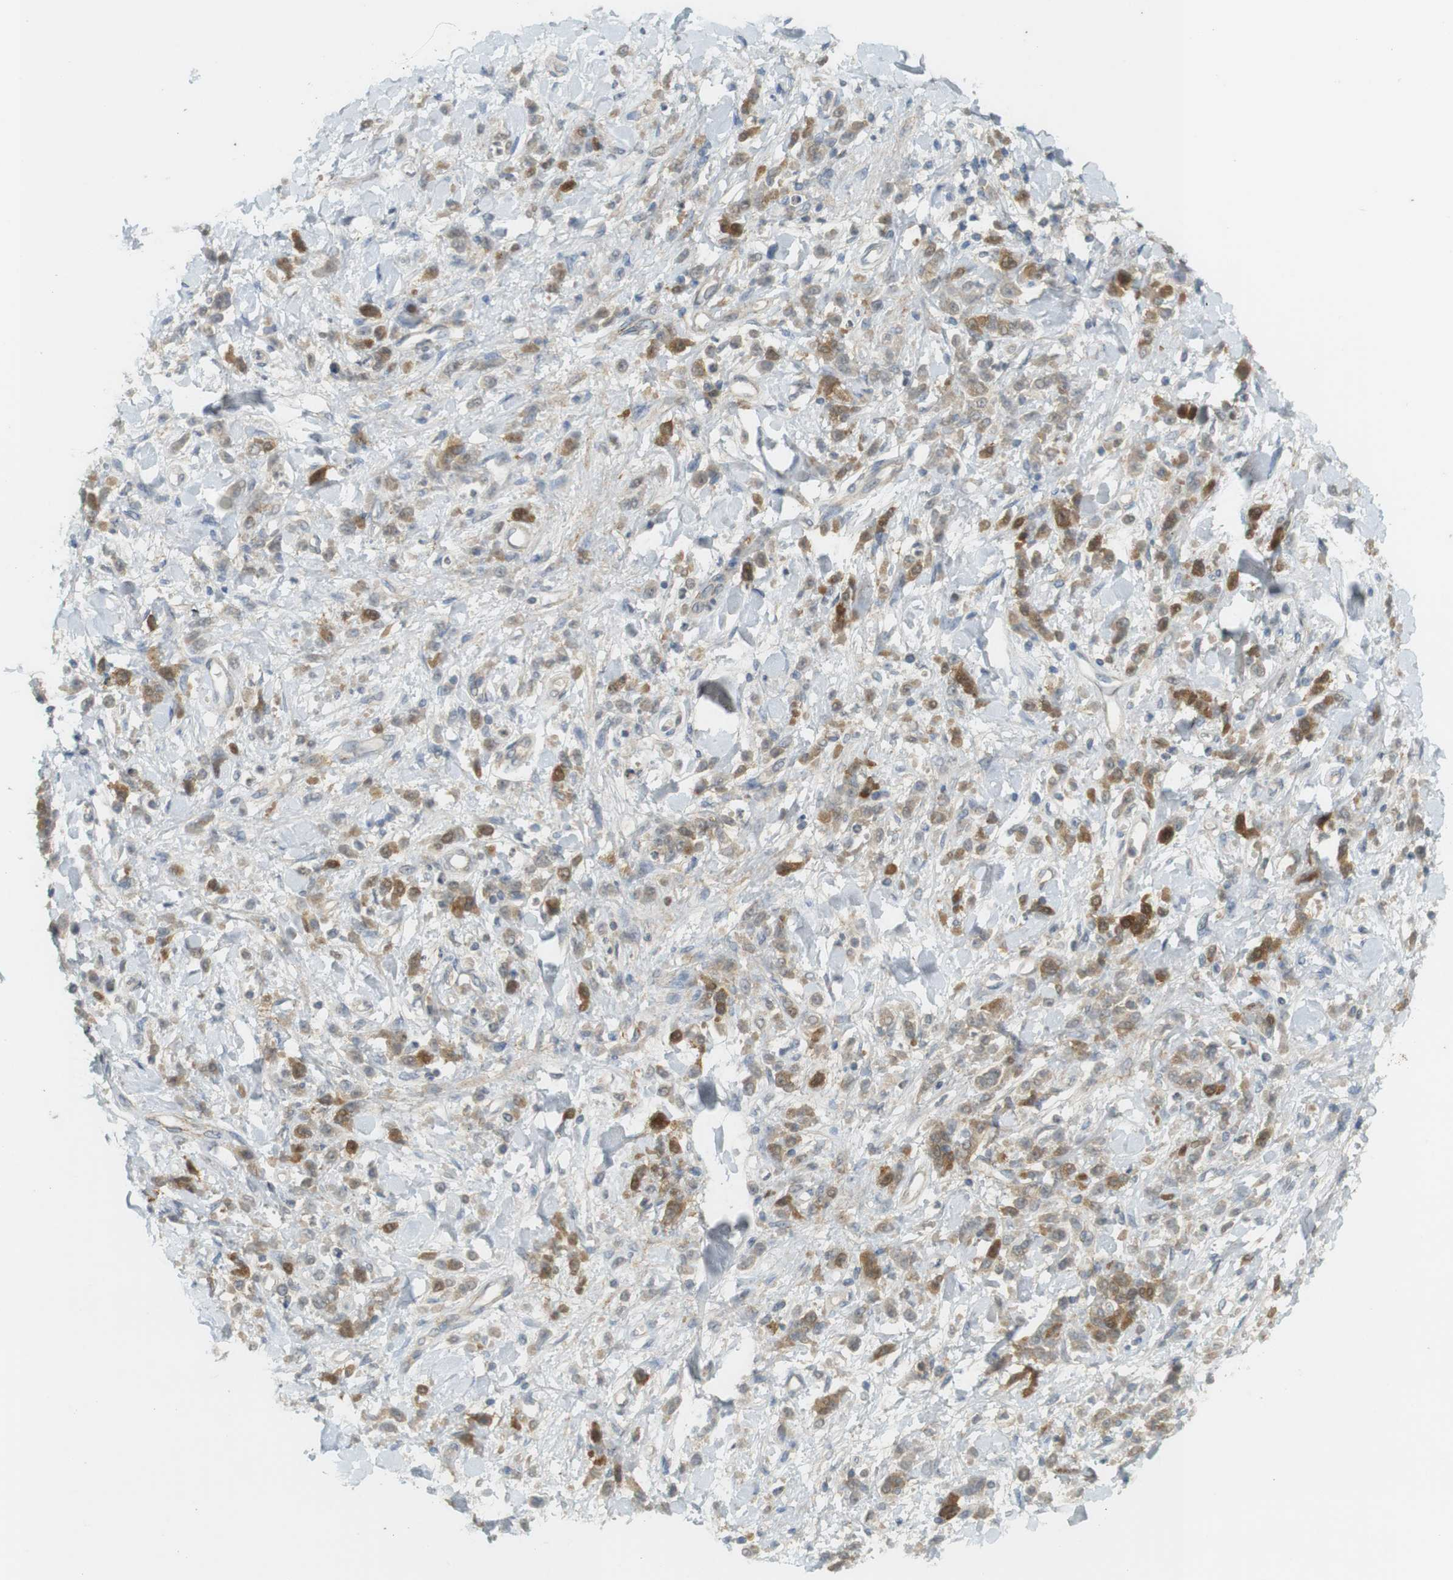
{"staining": {"intensity": "moderate", "quantity": "25%-75%", "location": "cytoplasmic/membranous"}, "tissue": "stomach cancer", "cell_type": "Tumor cells", "image_type": "cancer", "snomed": [{"axis": "morphology", "description": "Normal tissue, NOS"}, {"axis": "morphology", "description": "Adenocarcinoma, NOS"}, {"axis": "topography", "description": "Stomach"}], "caption": "Moderate cytoplasmic/membranous staining is appreciated in about 25%-75% of tumor cells in stomach cancer. (Stains: DAB in brown, nuclei in blue, Microscopy: brightfield microscopy at high magnification).", "gene": "TTK", "patient": {"sex": "male", "age": 82}}